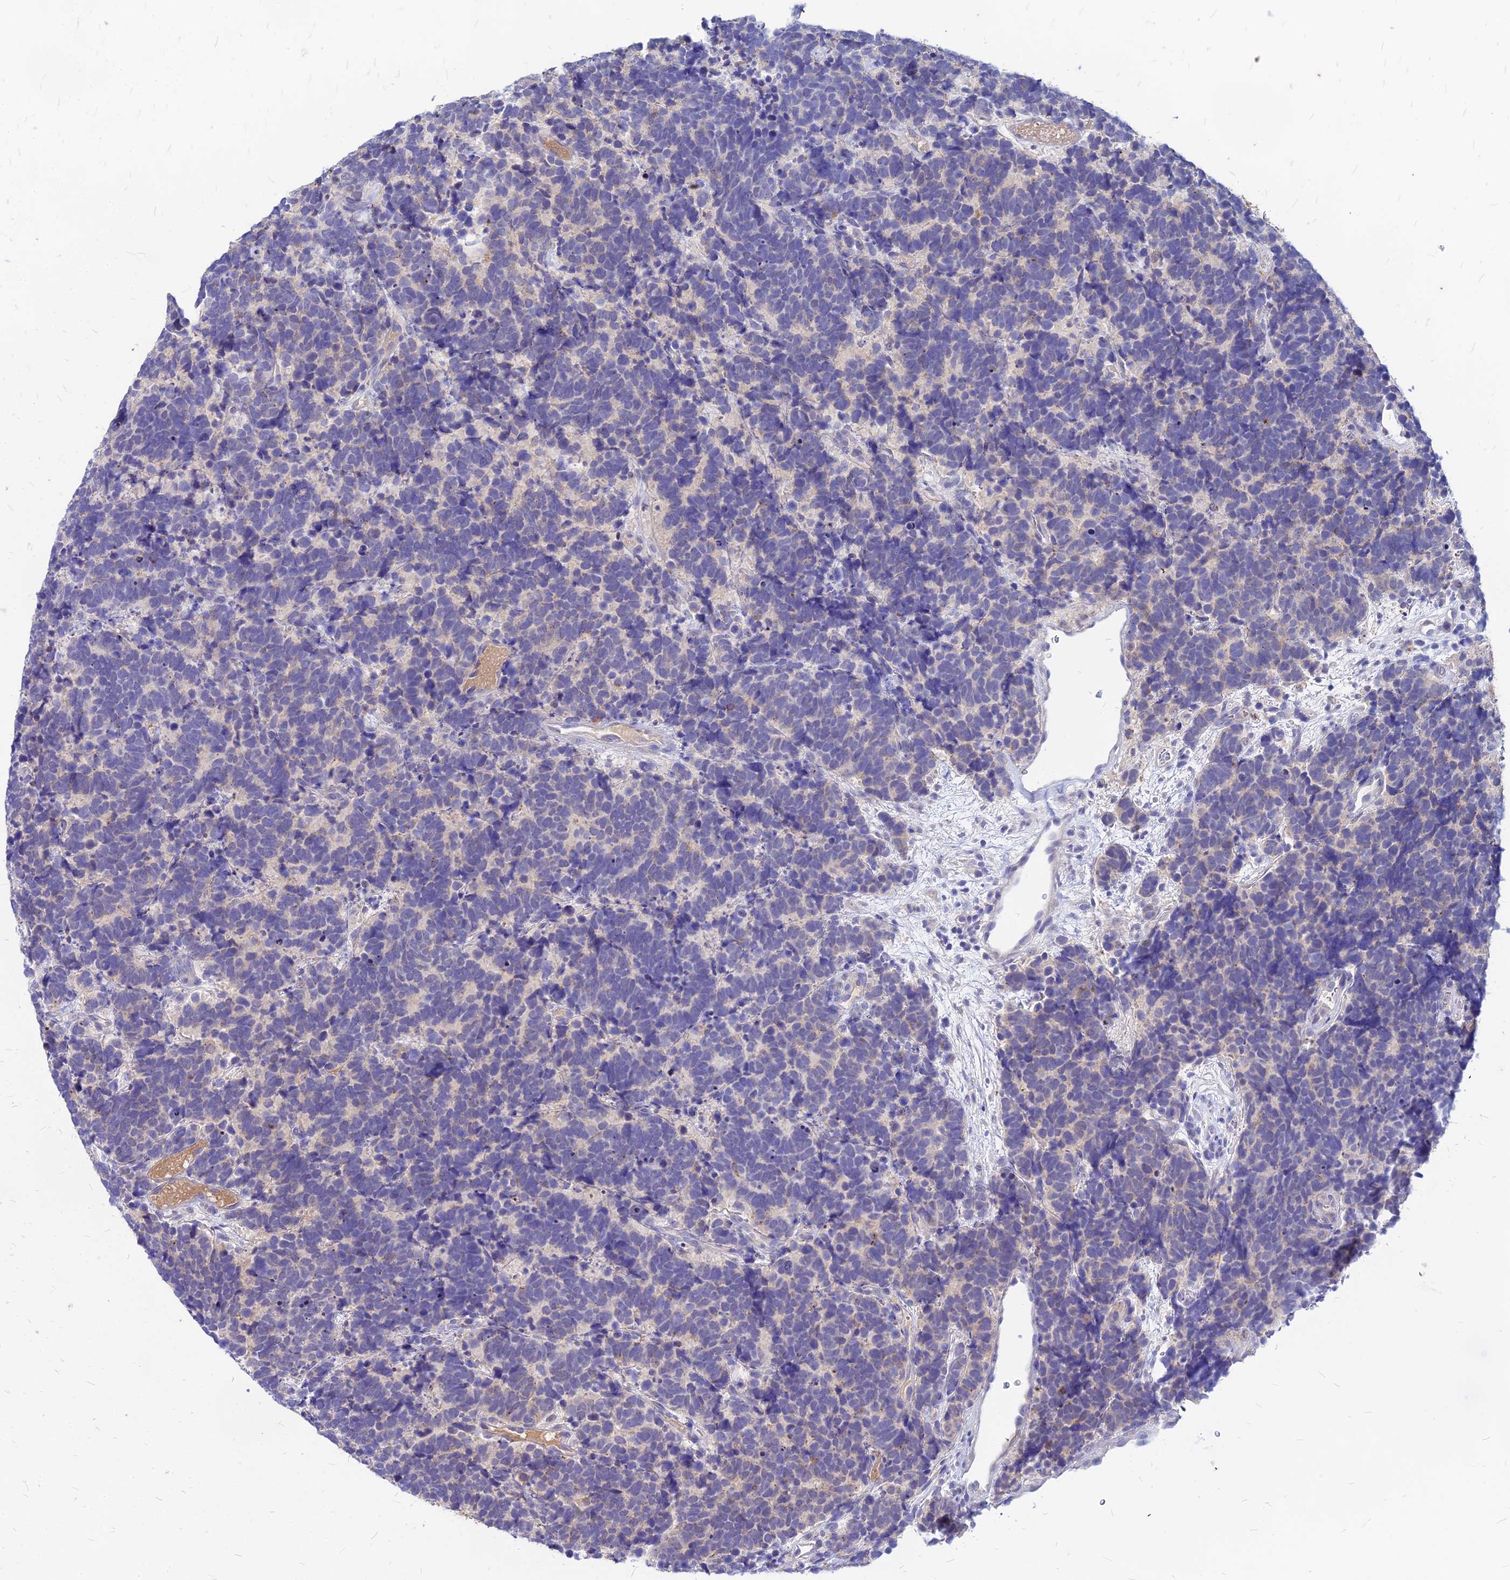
{"staining": {"intensity": "negative", "quantity": "none", "location": "none"}, "tissue": "carcinoid", "cell_type": "Tumor cells", "image_type": "cancer", "snomed": [{"axis": "morphology", "description": "Carcinoma, NOS"}, {"axis": "morphology", "description": "Carcinoid, malignant, NOS"}, {"axis": "topography", "description": "Urinary bladder"}], "caption": "A photomicrograph of human carcinoid (malignant) is negative for staining in tumor cells.", "gene": "ACSM6", "patient": {"sex": "male", "age": 57}}